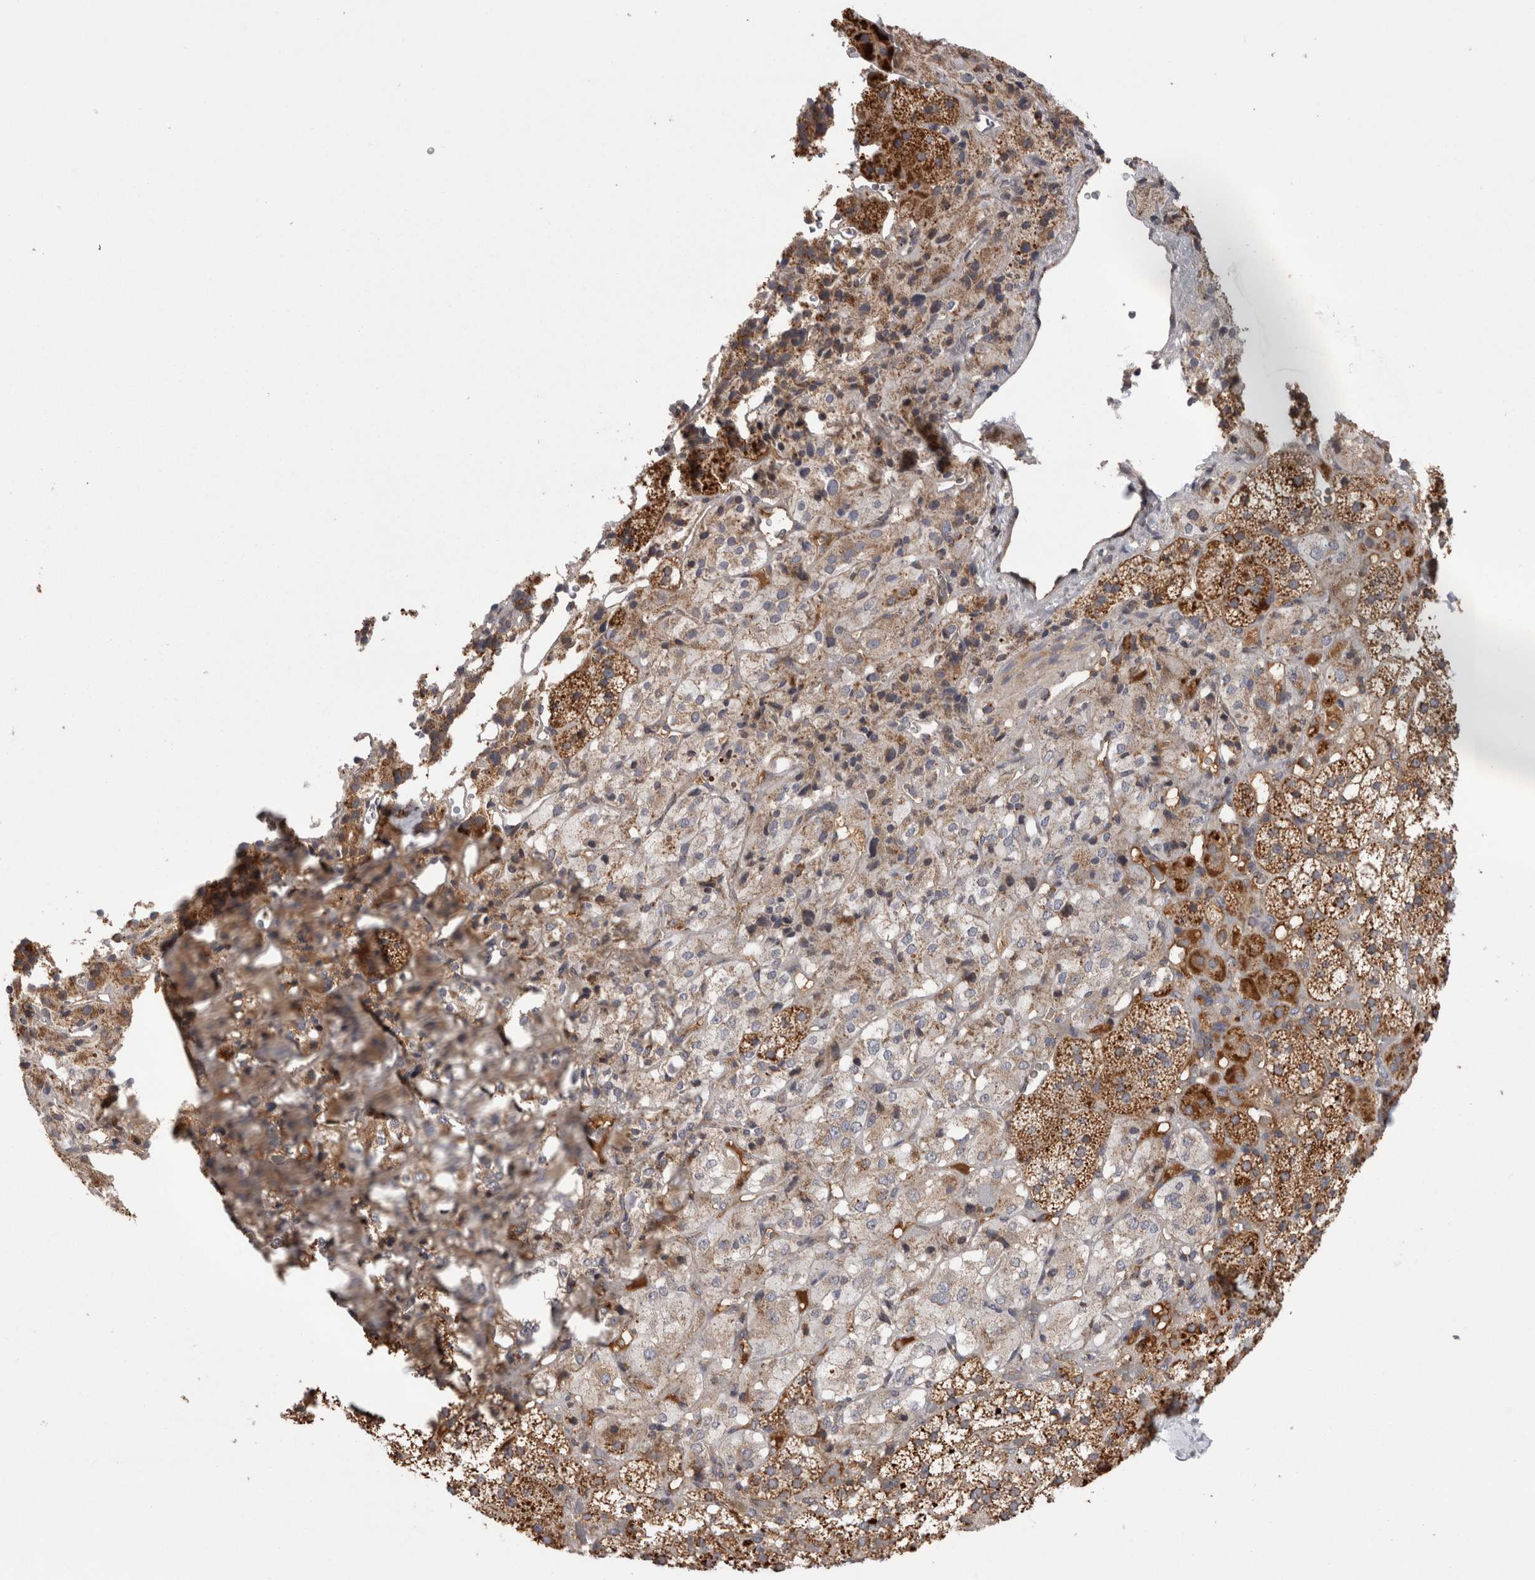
{"staining": {"intensity": "strong", "quantity": ">75%", "location": "cytoplasmic/membranous"}, "tissue": "adrenal gland", "cell_type": "Glandular cells", "image_type": "normal", "snomed": [{"axis": "morphology", "description": "Normal tissue, NOS"}, {"axis": "topography", "description": "Adrenal gland"}], "caption": "The micrograph demonstrates a brown stain indicating the presence of a protein in the cytoplasmic/membranous of glandular cells in adrenal gland.", "gene": "DARS2", "patient": {"sex": "female", "age": 44}}